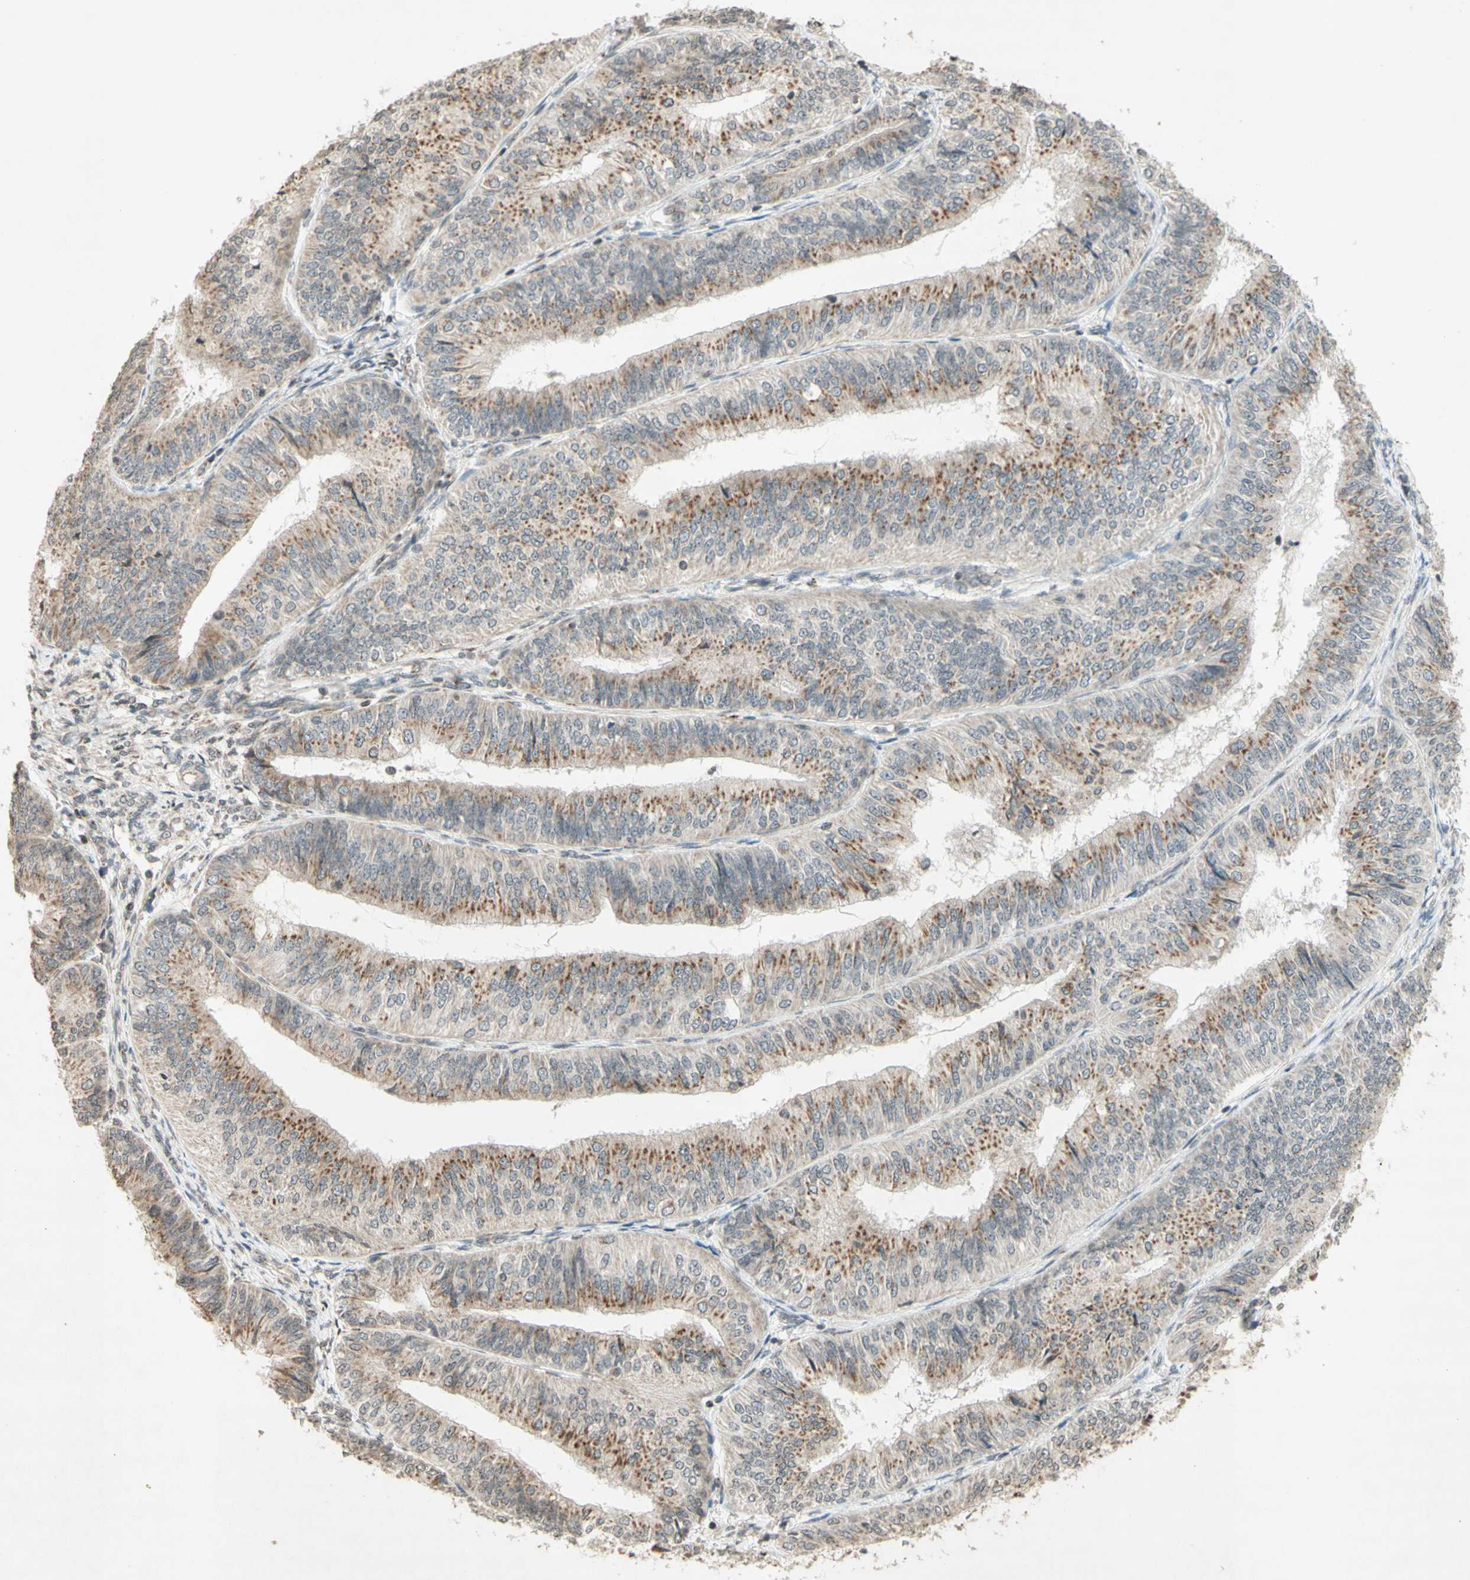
{"staining": {"intensity": "moderate", "quantity": "25%-75%", "location": "cytoplasmic/membranous"}, "tissue": "endometrial cancer", "cell_type": "Tumor cells", "image_type": "cancer", "snomed": [{"axis": "morphology", "description": "Adenocarcinoma, NOS"}, {"axis": "topography", "description": "Endometrium"}], "caption": "Immunohistochemical staining of endometrial cancer shows medium levels of moderate cytoplasmic/membranous positivity in about 25%-75% of tumor cells.", "gene": "CCNI", "patient": {"sex": "female", "age": 58}}